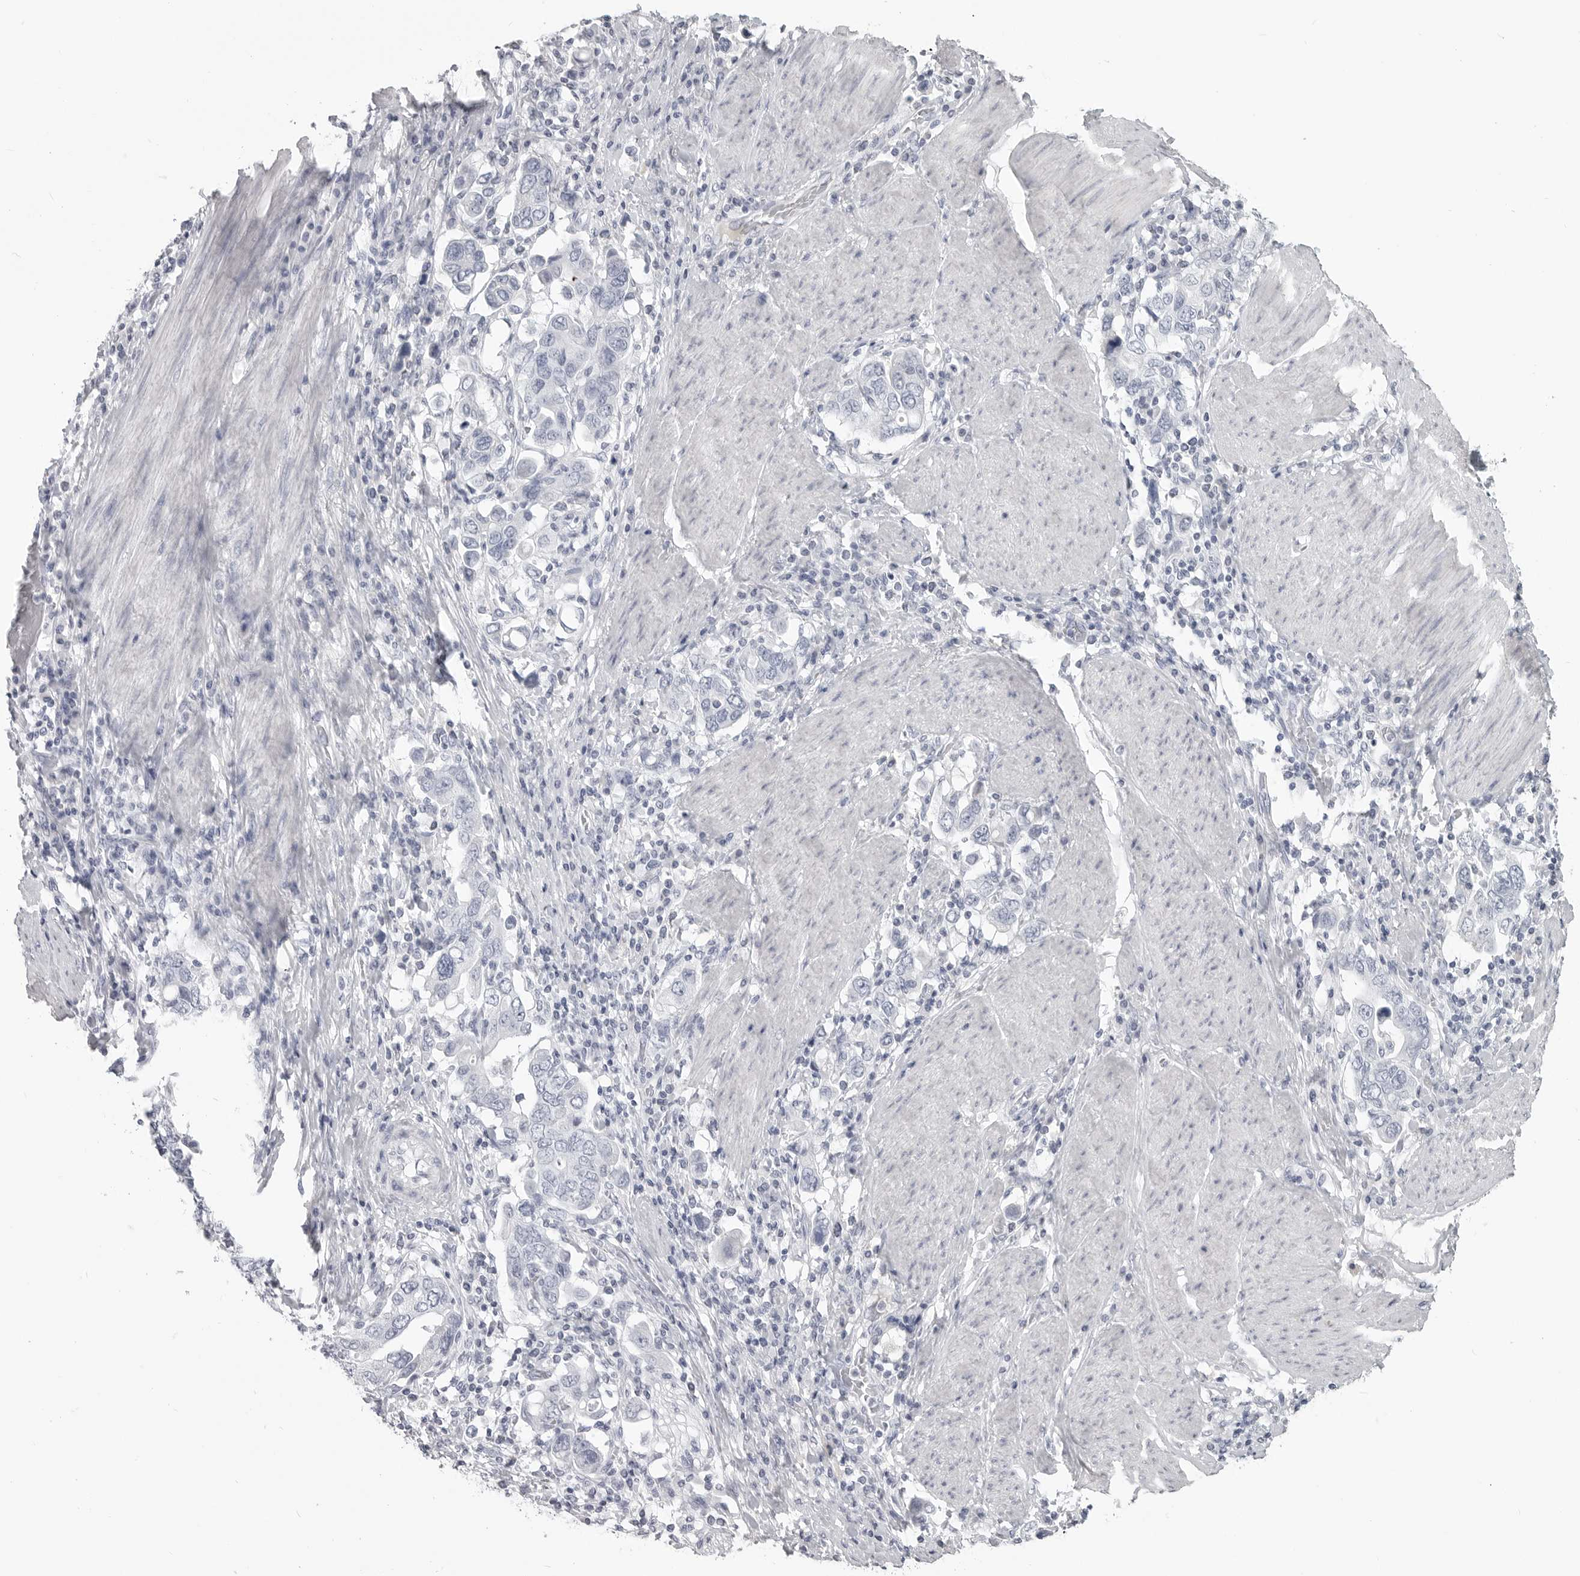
{"staining": {"intensity": "negative", "quantity": "none", "location": "none"}, "tissue": "stomach cancer", "cell_type": "Tumor cells", "image_type": "cancer", "snomed": [{"axis": "morphology", "description": "Adenocarcinoma, NOS"}, {"axis": "topography", "description": "Stomach, upper"}], "caption": "Immunohistochemical staining of human stomach cancer (adenocarcinoma) reveals no significant expression in tumor cells.", "gene": "LY6D", "patient": {"sex": "male", "age": 62}}